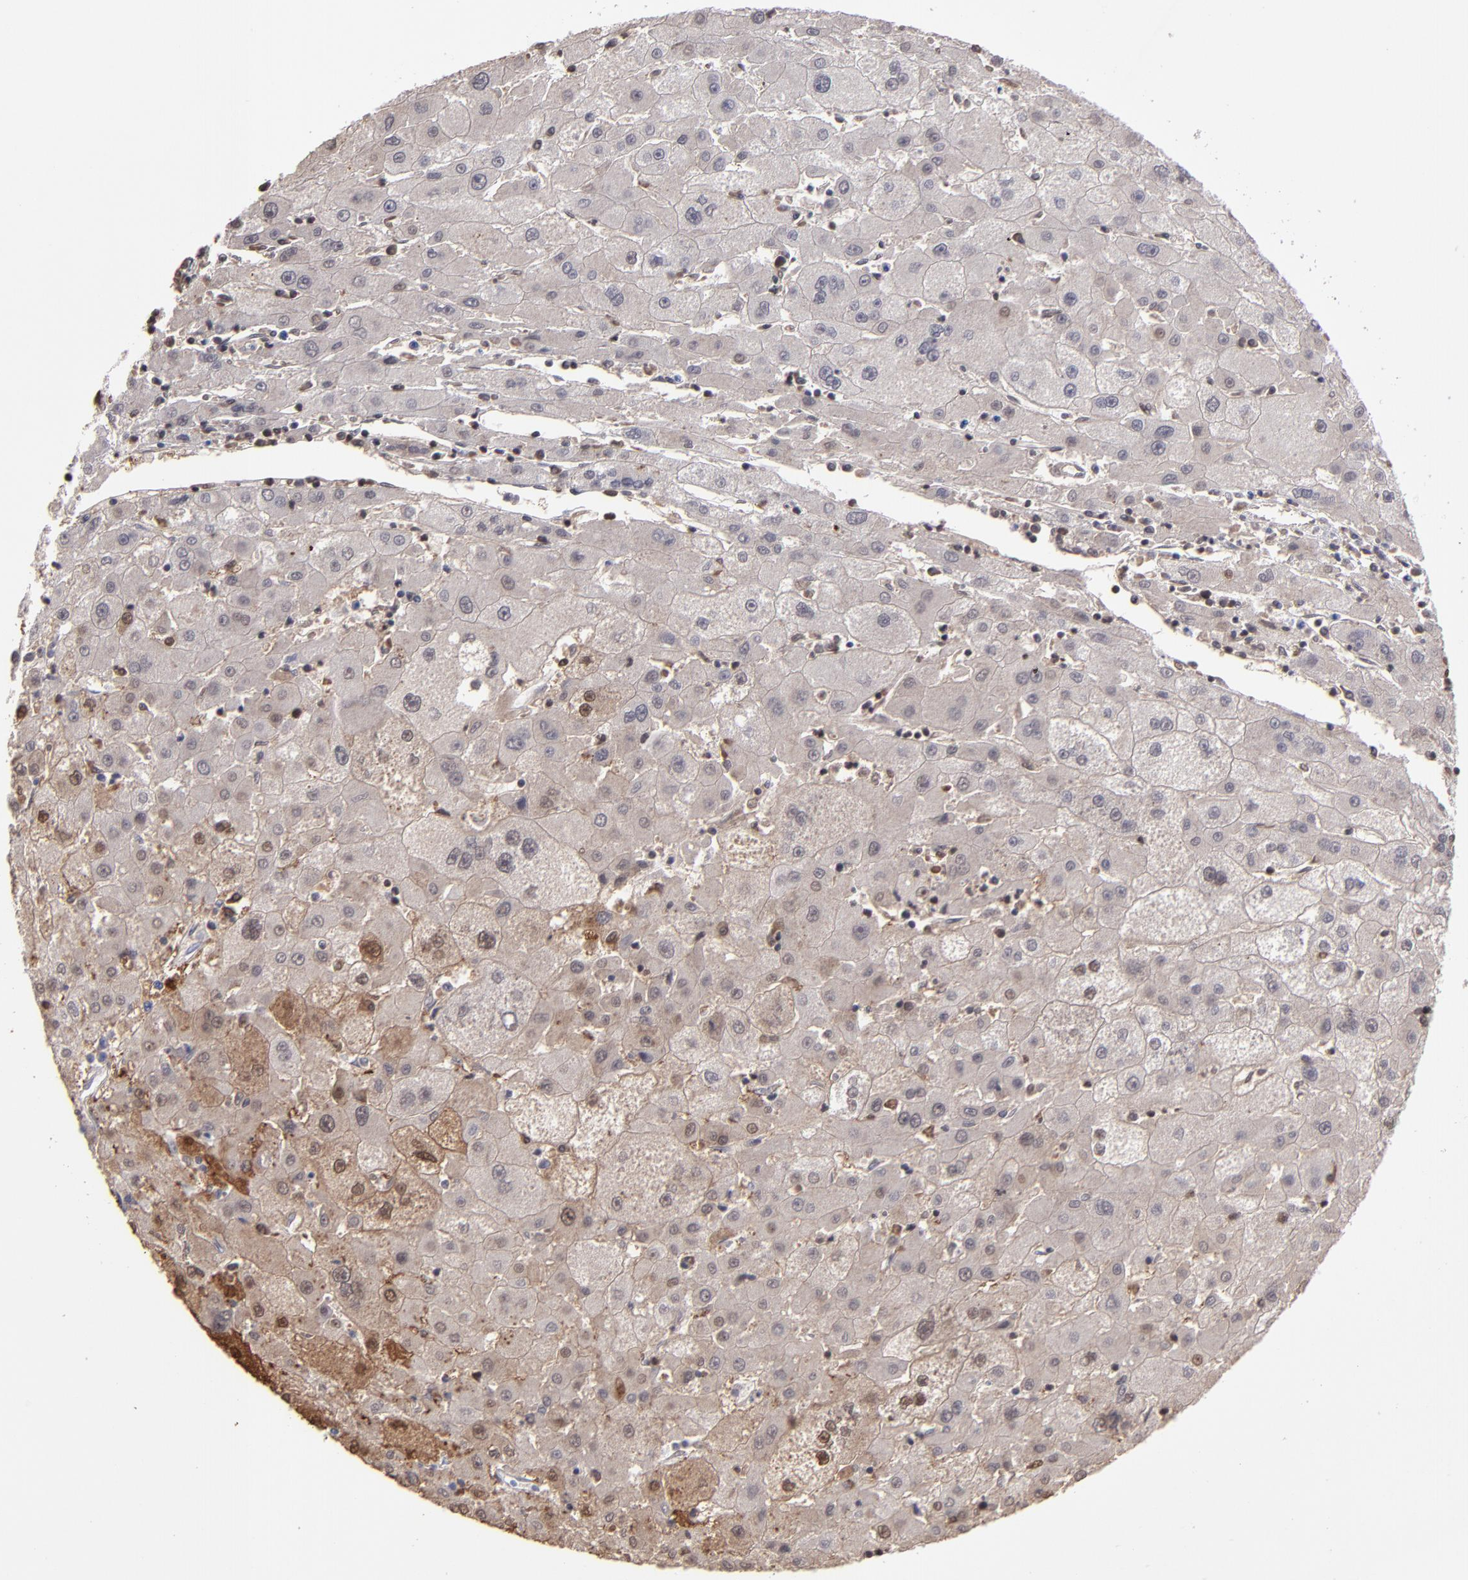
{"staining": {"intensity": "weak", "quantity": "<25%", "location": "cytoplasmic/membranous"}, "tissue": "liver cancer", "cell_type": "Tumor cells", "image_type": "cancer", "snomed": [{"axis": "morphology", "description": "Carcinoma, Hepatocellular, NOS"}, {"axis": "topography", "description": "Liver"}], "caption": "A high-resolution photomicrograph shows immunohistochemistry staining of hepatocellular carcinoma (liver), which reveals no significant expression in tumor cells.", "gene": "ALDOB", "patient": {"sex": "male", "age": 72}}